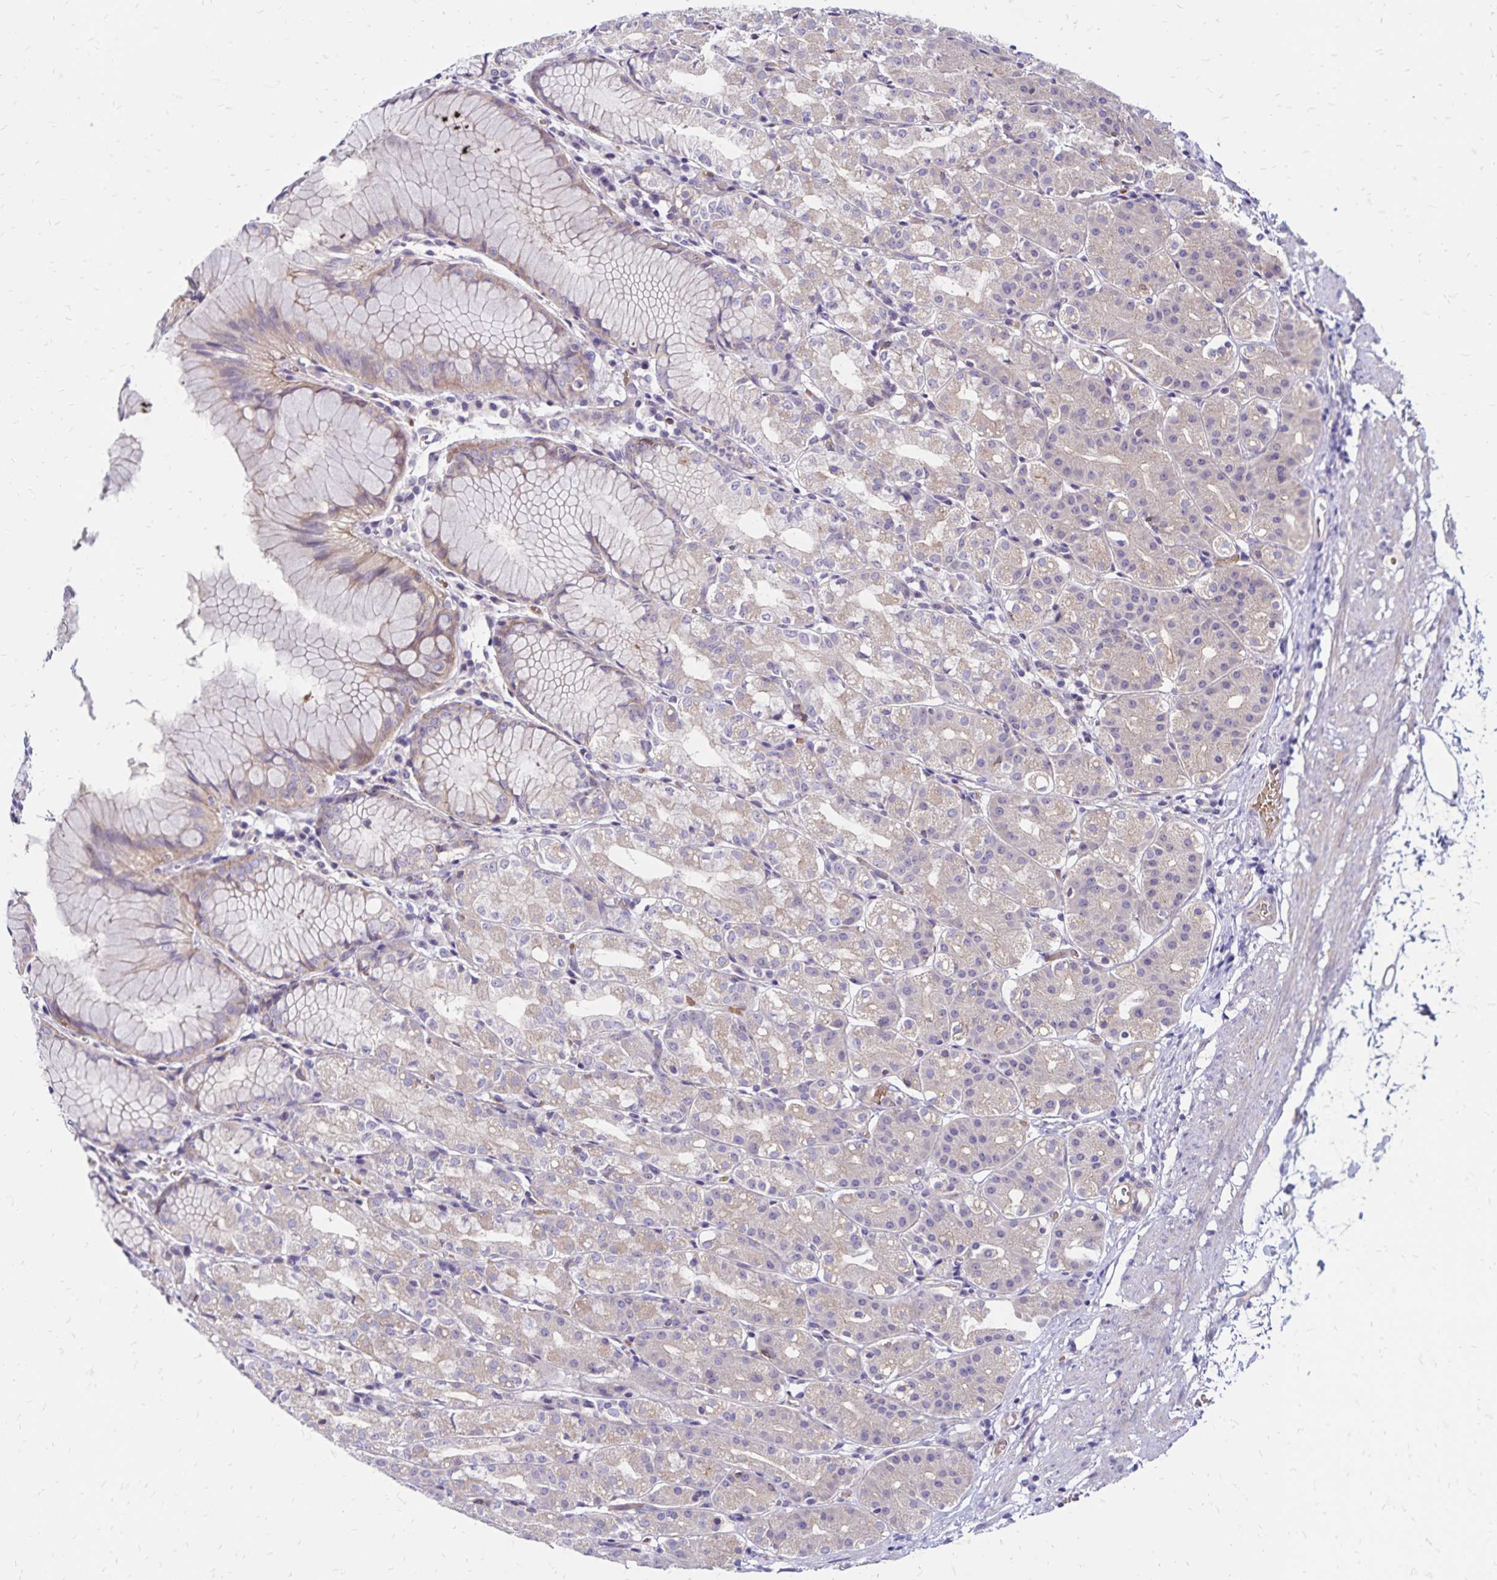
{"staining": {"intensity": "weak", "quantity": "25%-75%", "location": "cytoplasmic/membranous"}, "tissue": "stomach", "cell_type": "Glandular cells", "image_type": "normal", "snomed": [{"axis": "morphology", "description": "Normal tissue, NOS"}, {"axis": "topography", "description": "Stomach"}], "caption": "Unremarkable stomach was stained to show a protein in brown. There is low levels of weak cytoplasmic/membranous staining in about 25%-75% of glandular cells.", "gene": "FSD1", "patient": {"sex": "female", "age": 57}}